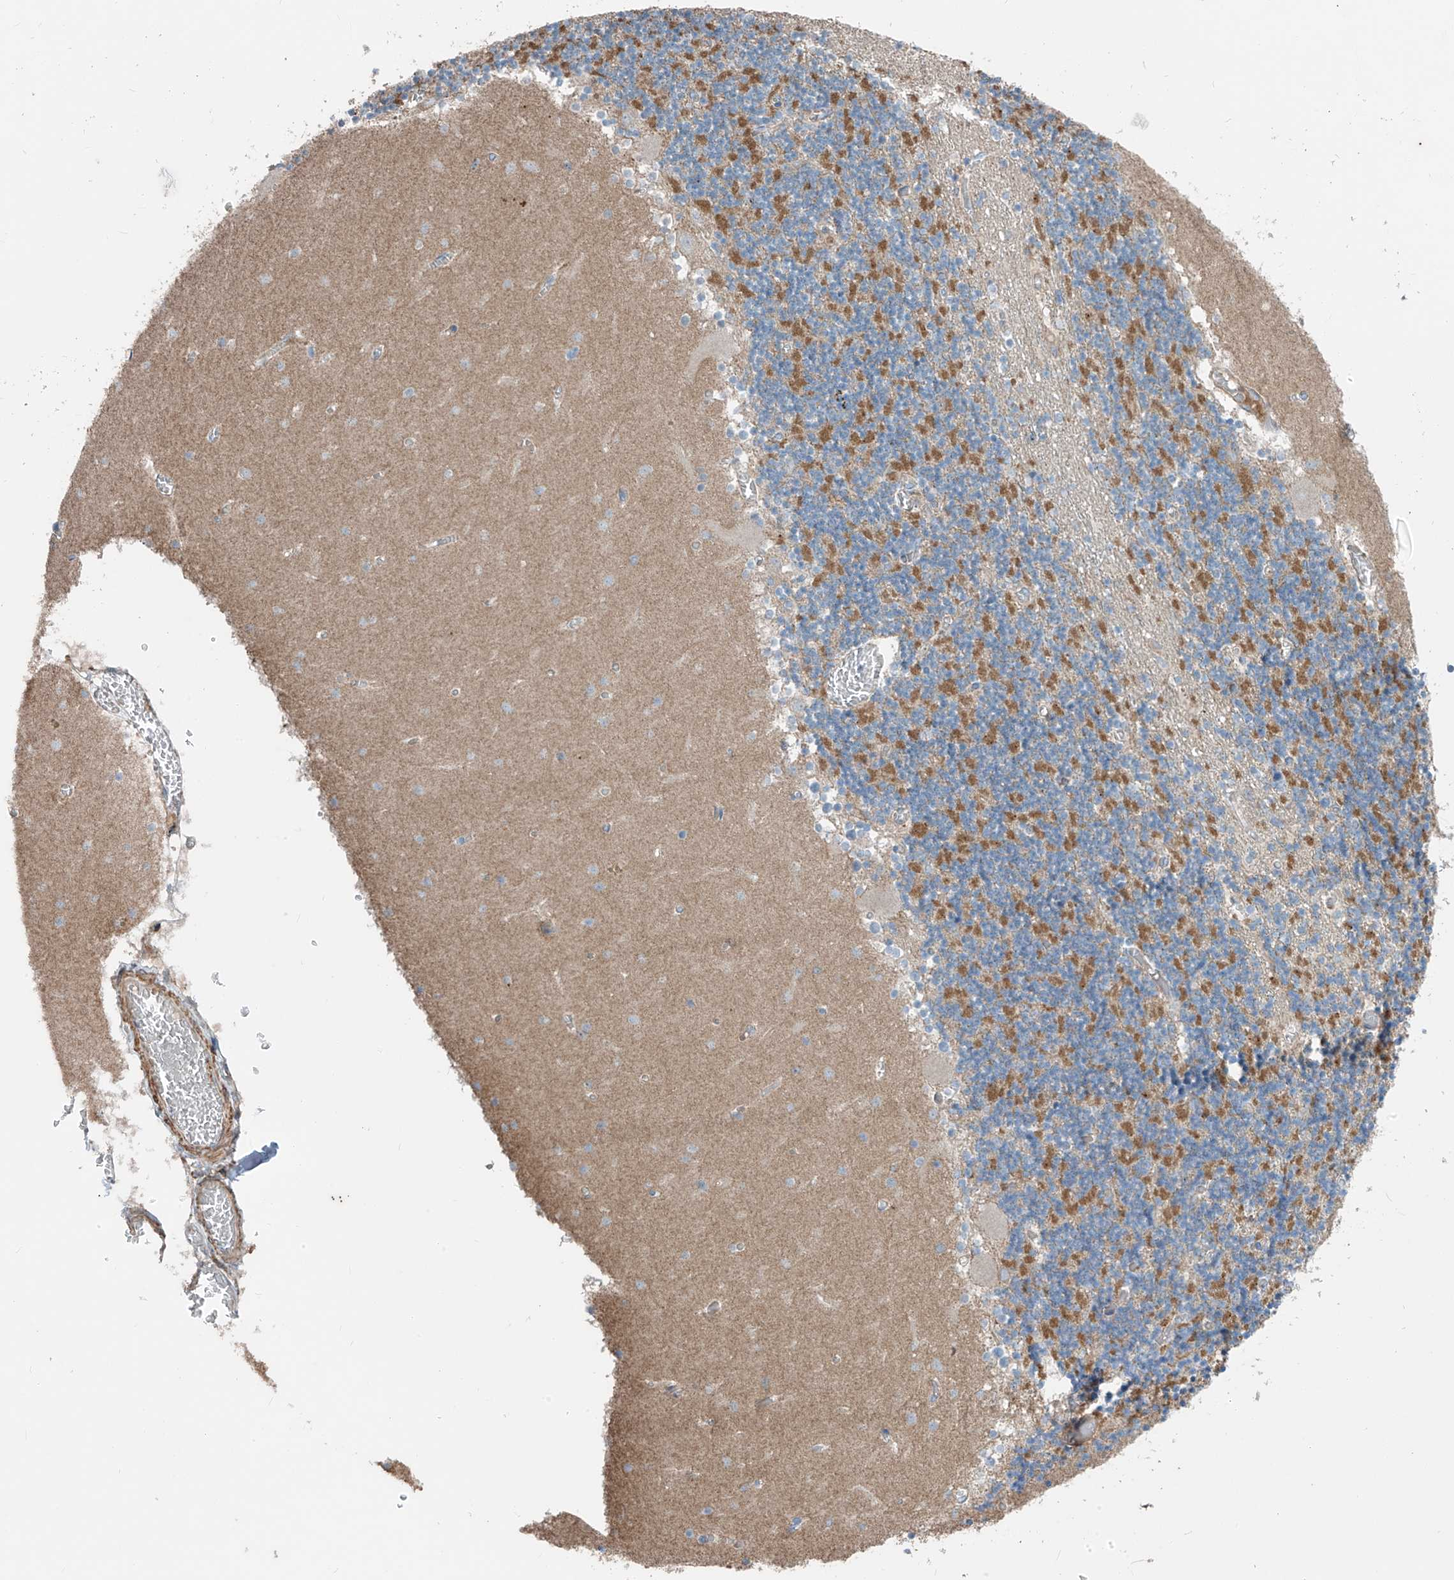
{"staining": {"intensity": "moderate", "quantity": "25%-75%", "location": "cytoplasmic/membranous"}, "tissue": "cerebellum", "cell_type": "Cells in granular layer", "image_type": "normal", "snomed": [{"axis": "morphology", "description": "Normal tissue, NOS"}, {"axis": "topography", "description": "Cerebellum"}], "caption": "The micrograph reveals a brown stain indicating the presence of a protein in the cytoplasmic/membranous of cells in granular layer in cerebellum. (Brightfield microscopy of DAB IHC at high magnification).", "gene": "SLC1A5", "patient": {"sex": "female", "age": 28}}